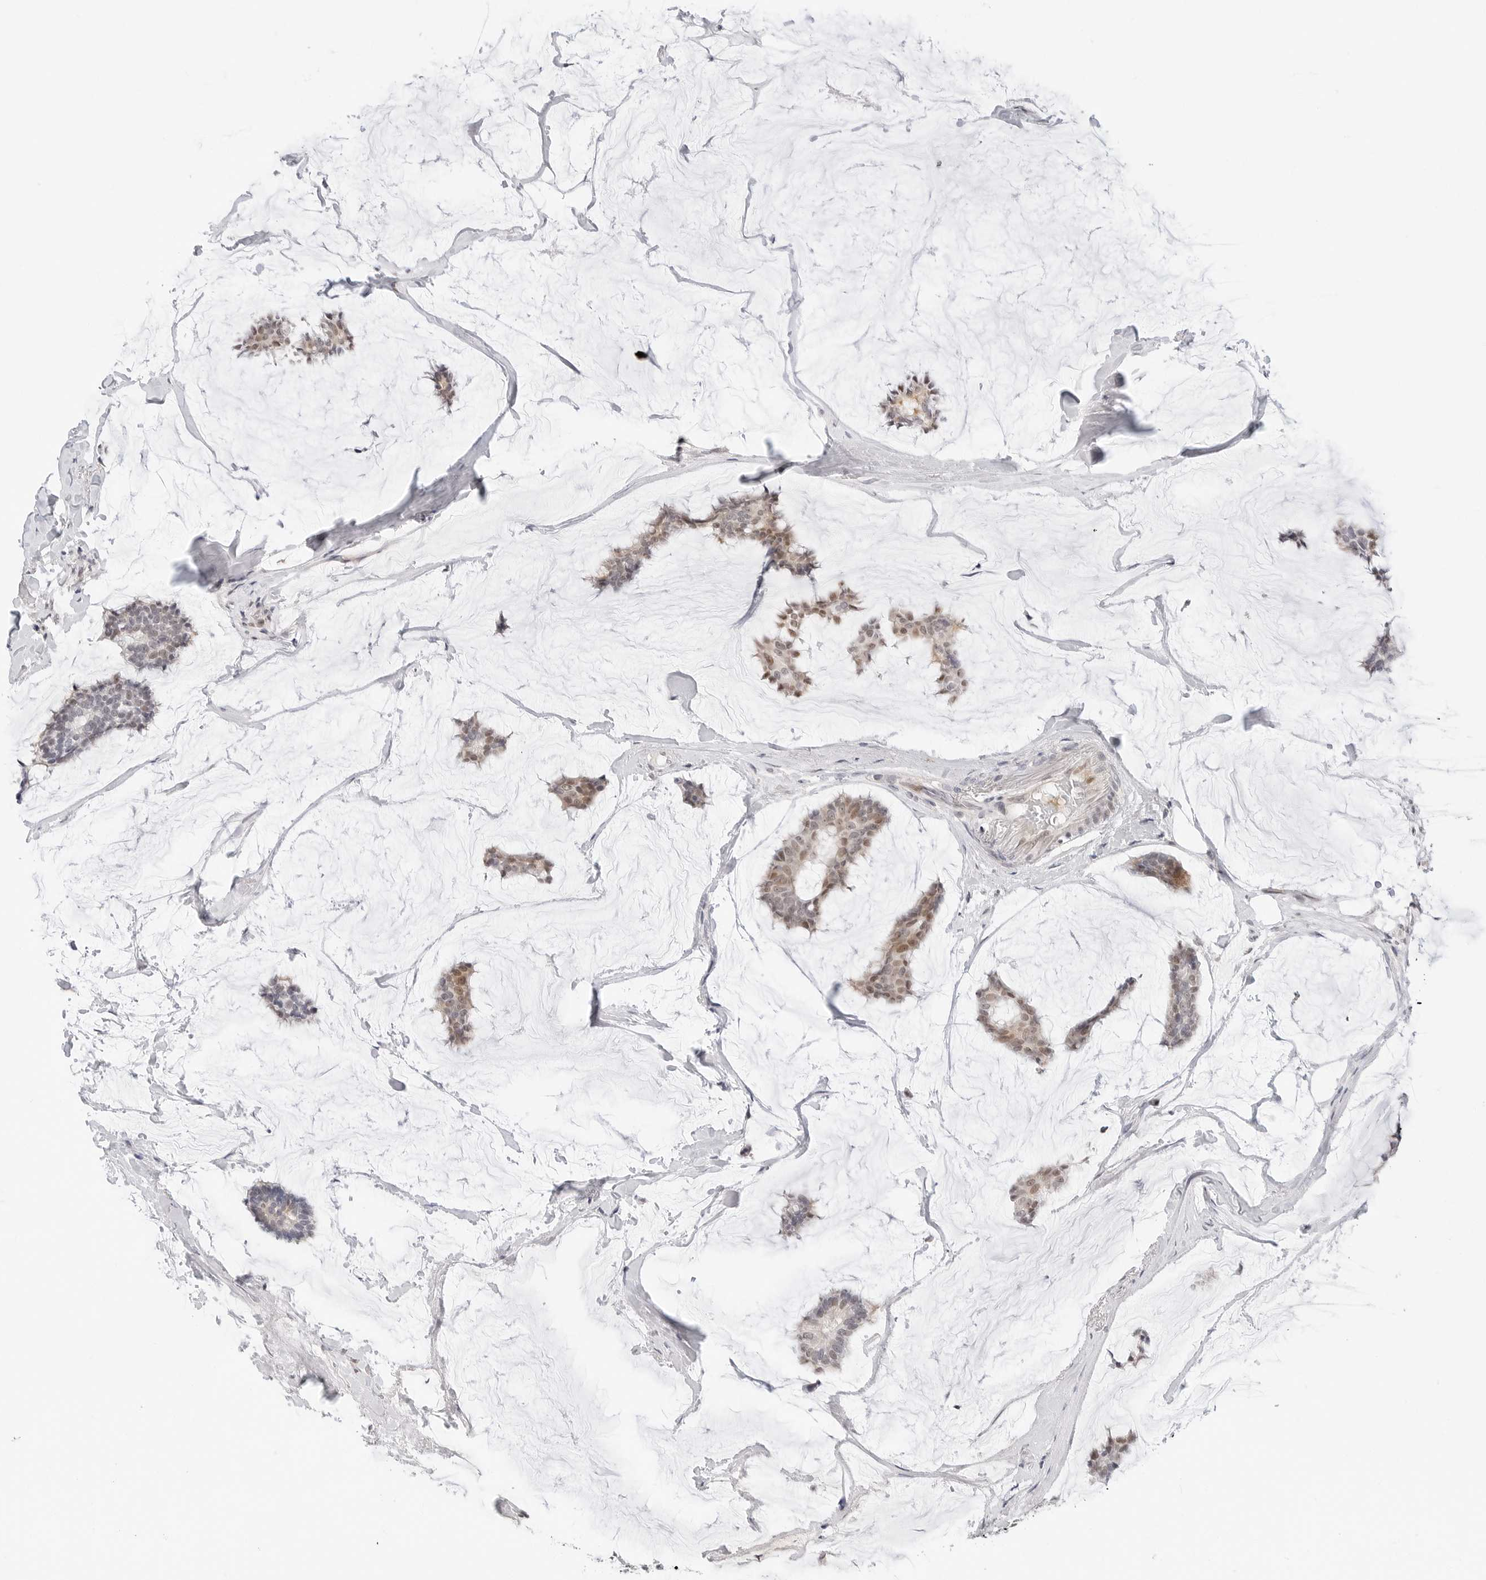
{"staining": {"intensity": "moderate", "quantity": ">75%", "location": "nuclear"}, "tissue": "breast cancer", "cell_type": "Tumor cells", "image_type": "cancer", "snomed": [{"axis": "morphology", "description": "Duct carcinoma"}, {"axis": "topography", "description": "Breast"}], "caption": "Immunohistochemical staining of invasive ductal carcinoma (breast) displays moderate nuclear protein staining in approximately >75% of tumor cells.", "gene": "TSEN2", "patient": {"sex": "female", "age": 93}}